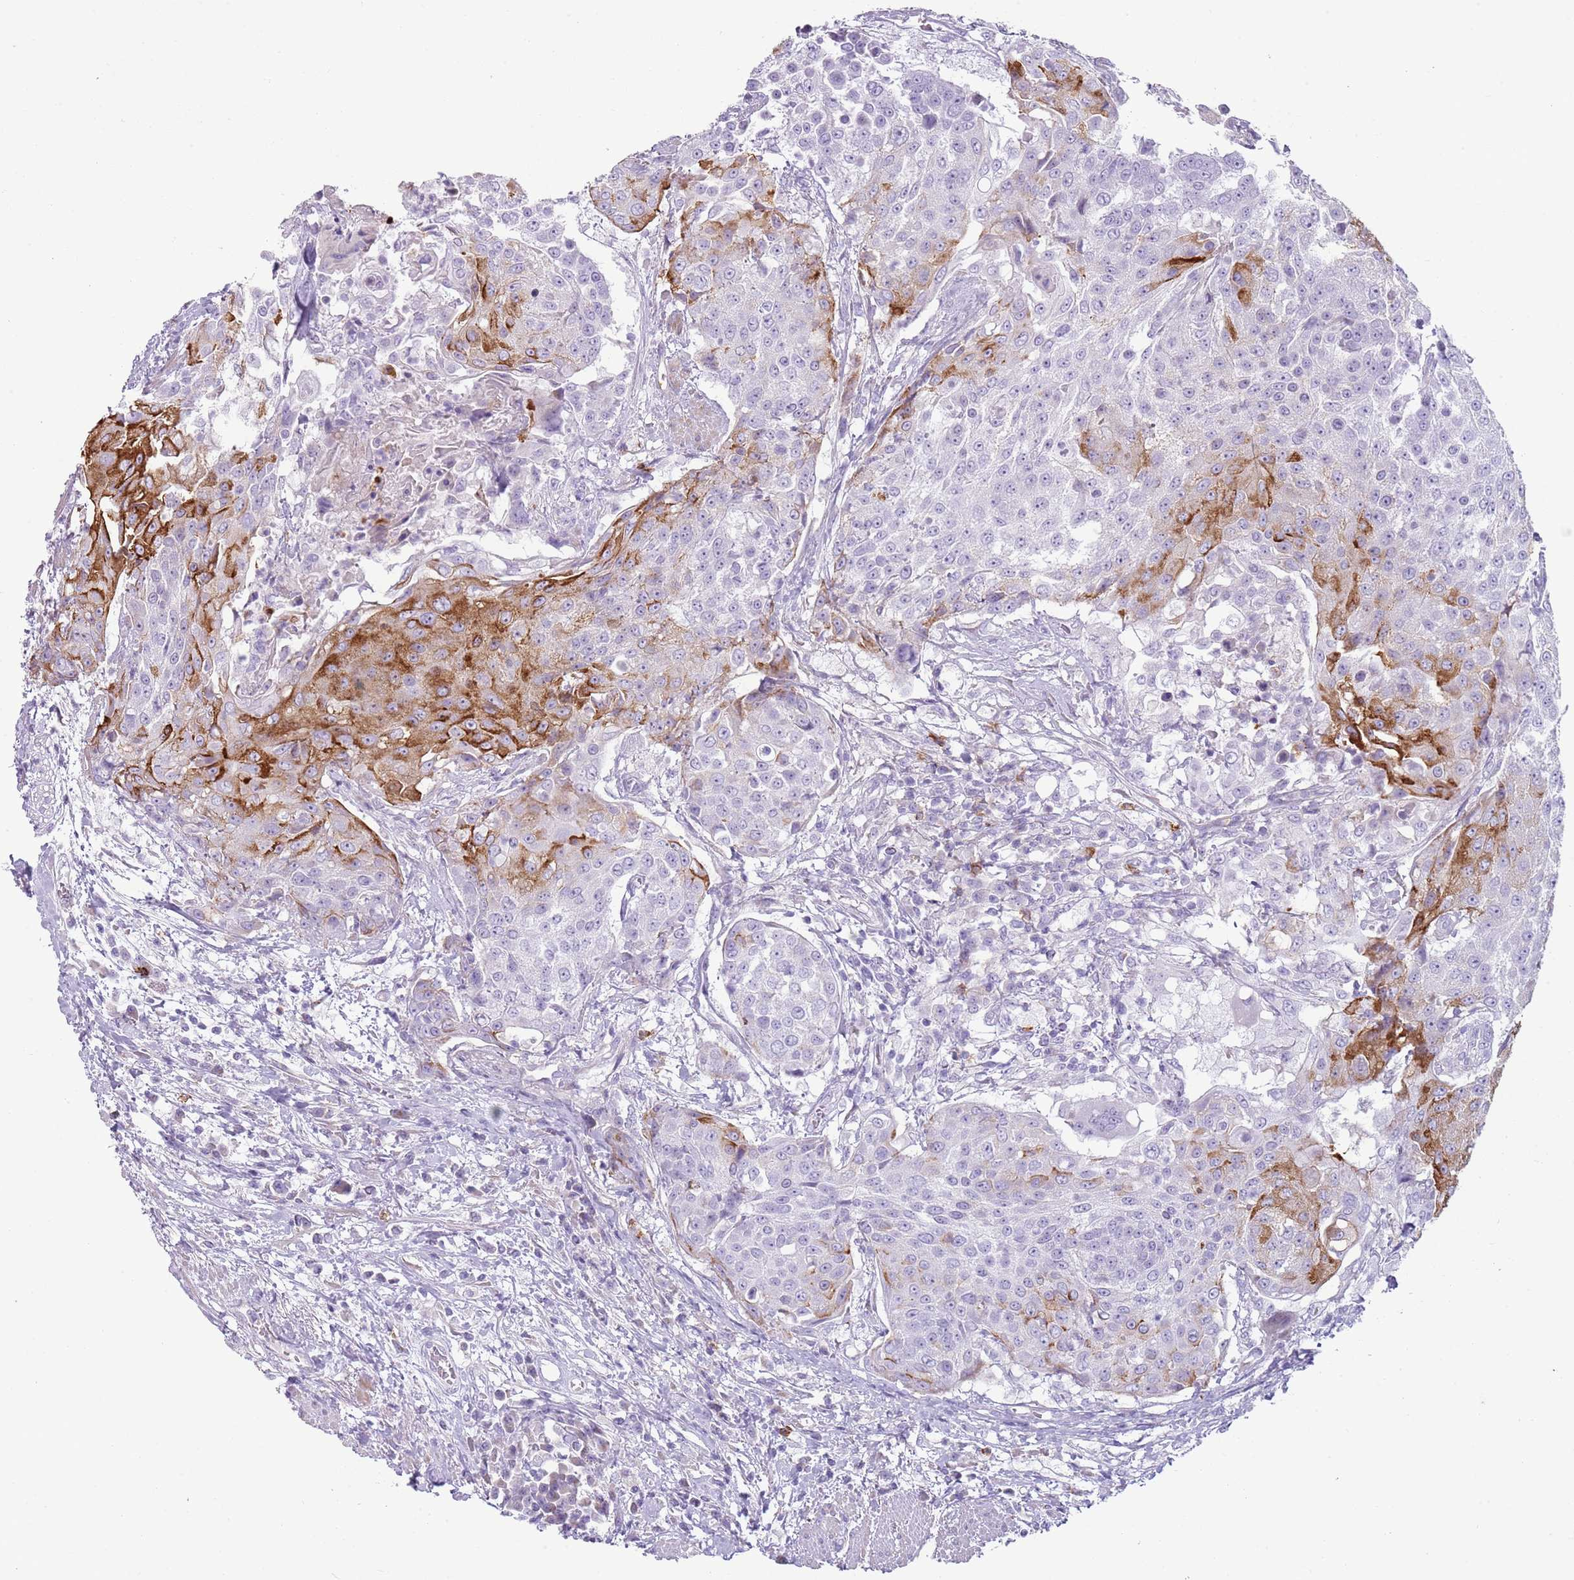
{"staining": {"intensity": "moderate", "quantity": "<25%", "location": "cytoplasmic/membranous"}, "tissue": "urothelial cancer", "cell_type": "Tumor cells", "image_type": "cancer", "snomed": [{"axis": "morphology", "description": "Urothelial carcinoma, High grade"}, {"axis": "topography", "description": "Urinary bladder"}], "caption": "Immunohistochemistry photomicrograph of human urothelial cancer stained for a protein (brown), which demonstrates low levels of moderate cytoplasmic/membranous staining in about <25% of tumor cells.", "gene": "CD177", "patient": {"sex": "female", "age": 63}}